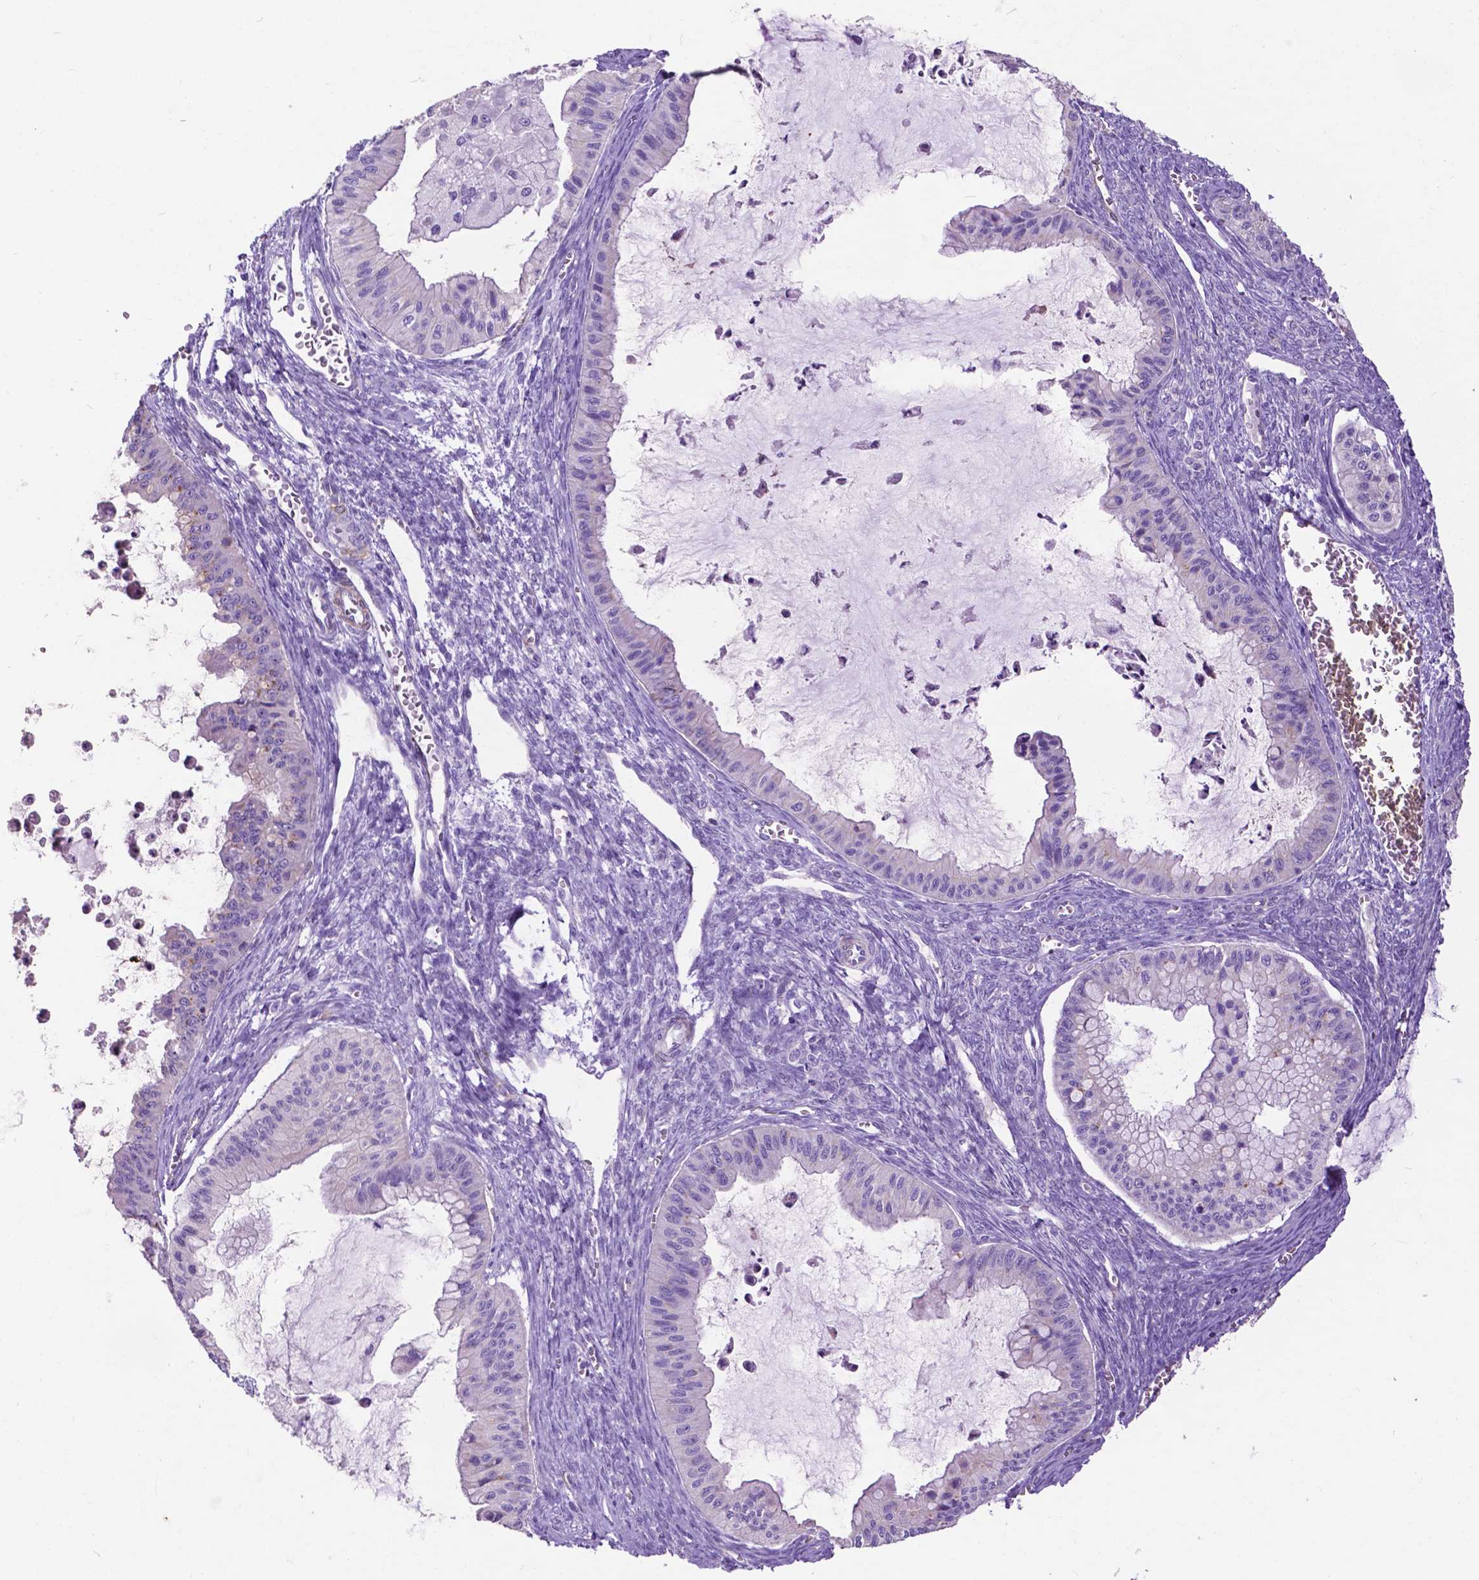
{"staining": {"intensity": "negative", "quantity": "none", "location": "none"}, "tissue": "ovarian cancer", "cell_type": "Tumor cells", "image_type": "cancer", "snomed": [{"axis": "morphology", "description": "Cystadenocarcinoma, mucinous, NOS"}, {"axis": "topography", "description": "Ovary"}], "caption": "This is an immunohistochemistry photomicrograph of human ovarian cancer (mucinous cystadenocarcinoma). There is no staining in tumor cells.", "gene": "PCDHA12", "patient": {"sex": "female", "age": 72}}